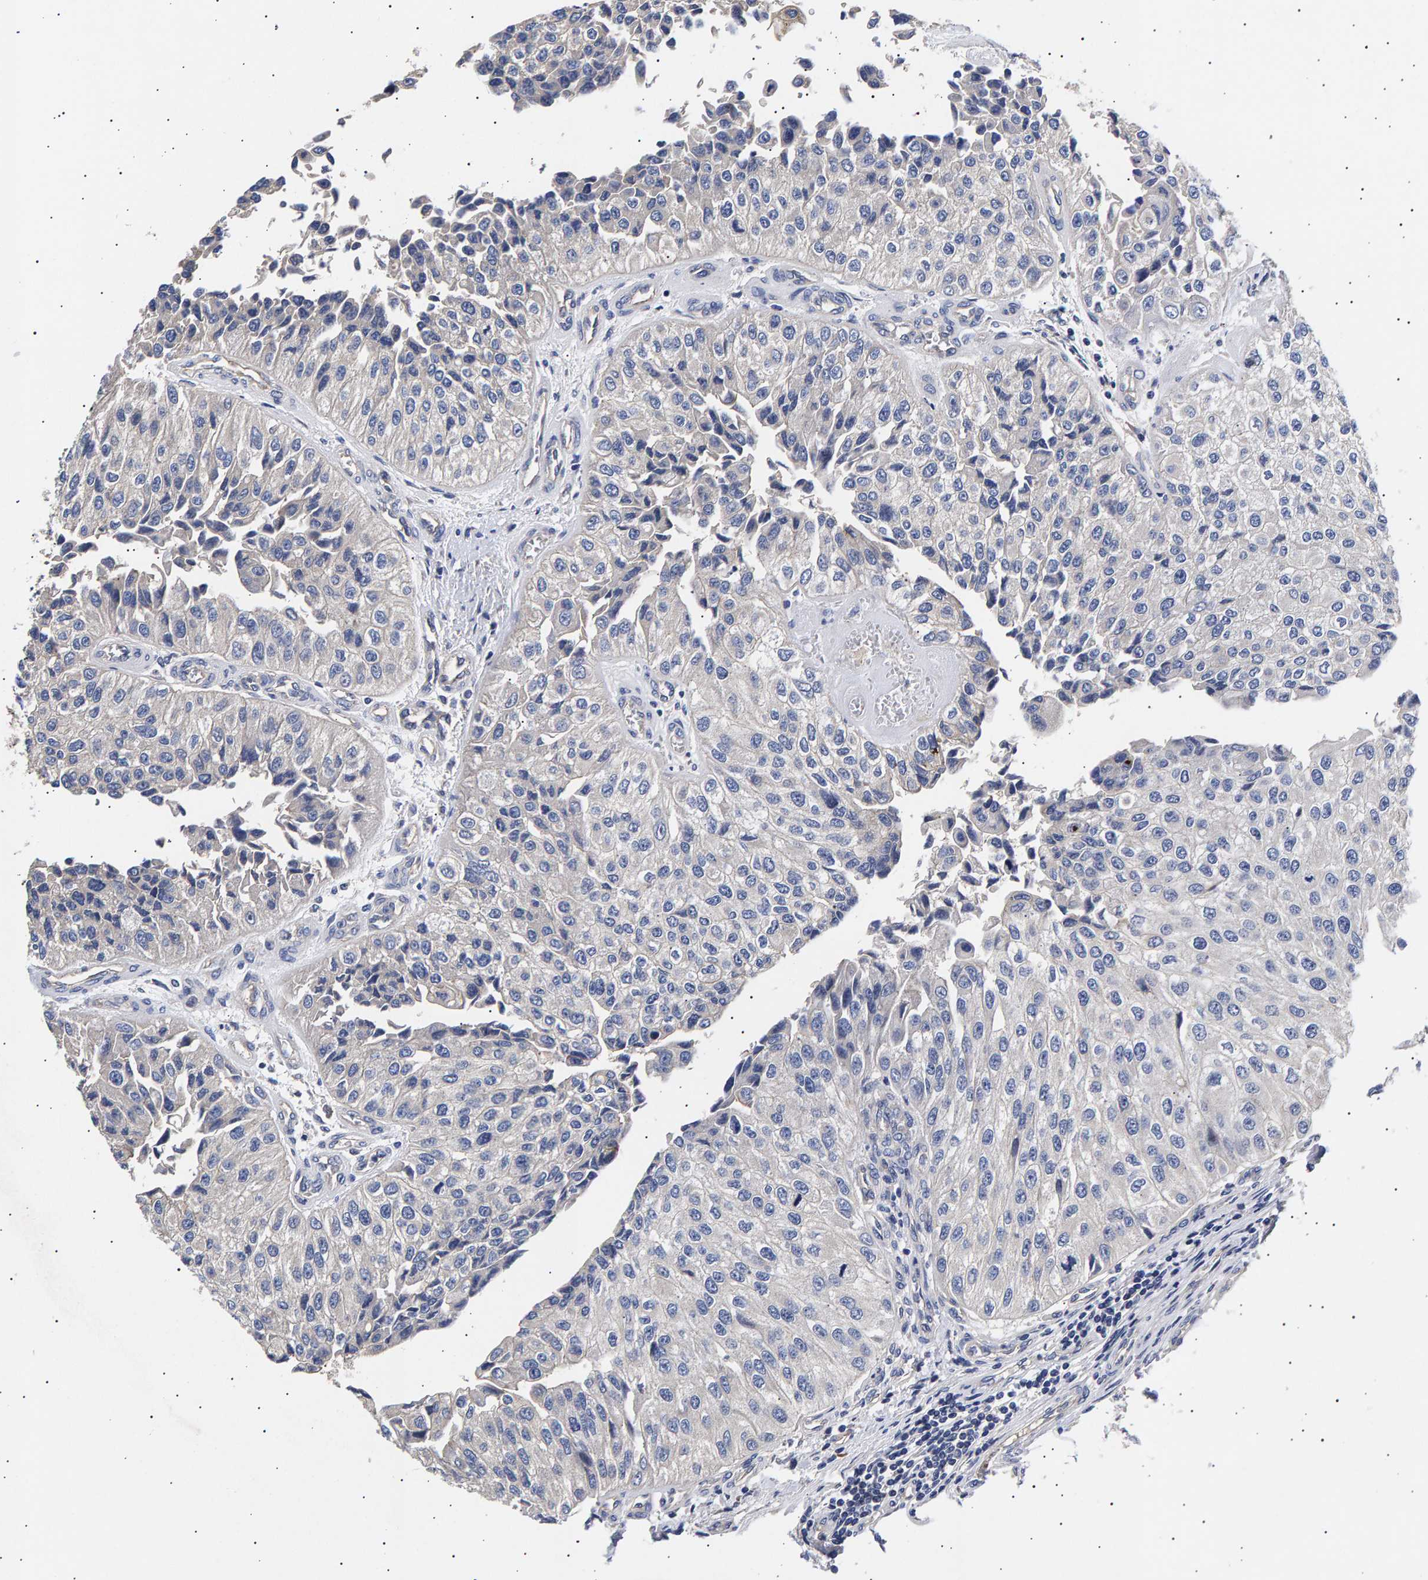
{"staining": {"intensity": "negative", "quantity": "none", "location": "none"}, "tissue": "urothelial cancer", "cell_type": "Tumor cells", "image_type": "cancer", "snomed": [{"axis": "morphology", "description": "Urothelial carcinoma, High grade"}, {"axis": "topography", "description": "Kidney"}, {"axis": "topography", "description": "Urinary bladder"}], "caption": "Immunohistochemical staining of human high-grade urothelial carcinoma reveals no significant expression in tumor cells.", "gene": "ANKRD40", "patient": {"sex": "male", "age": 77}}